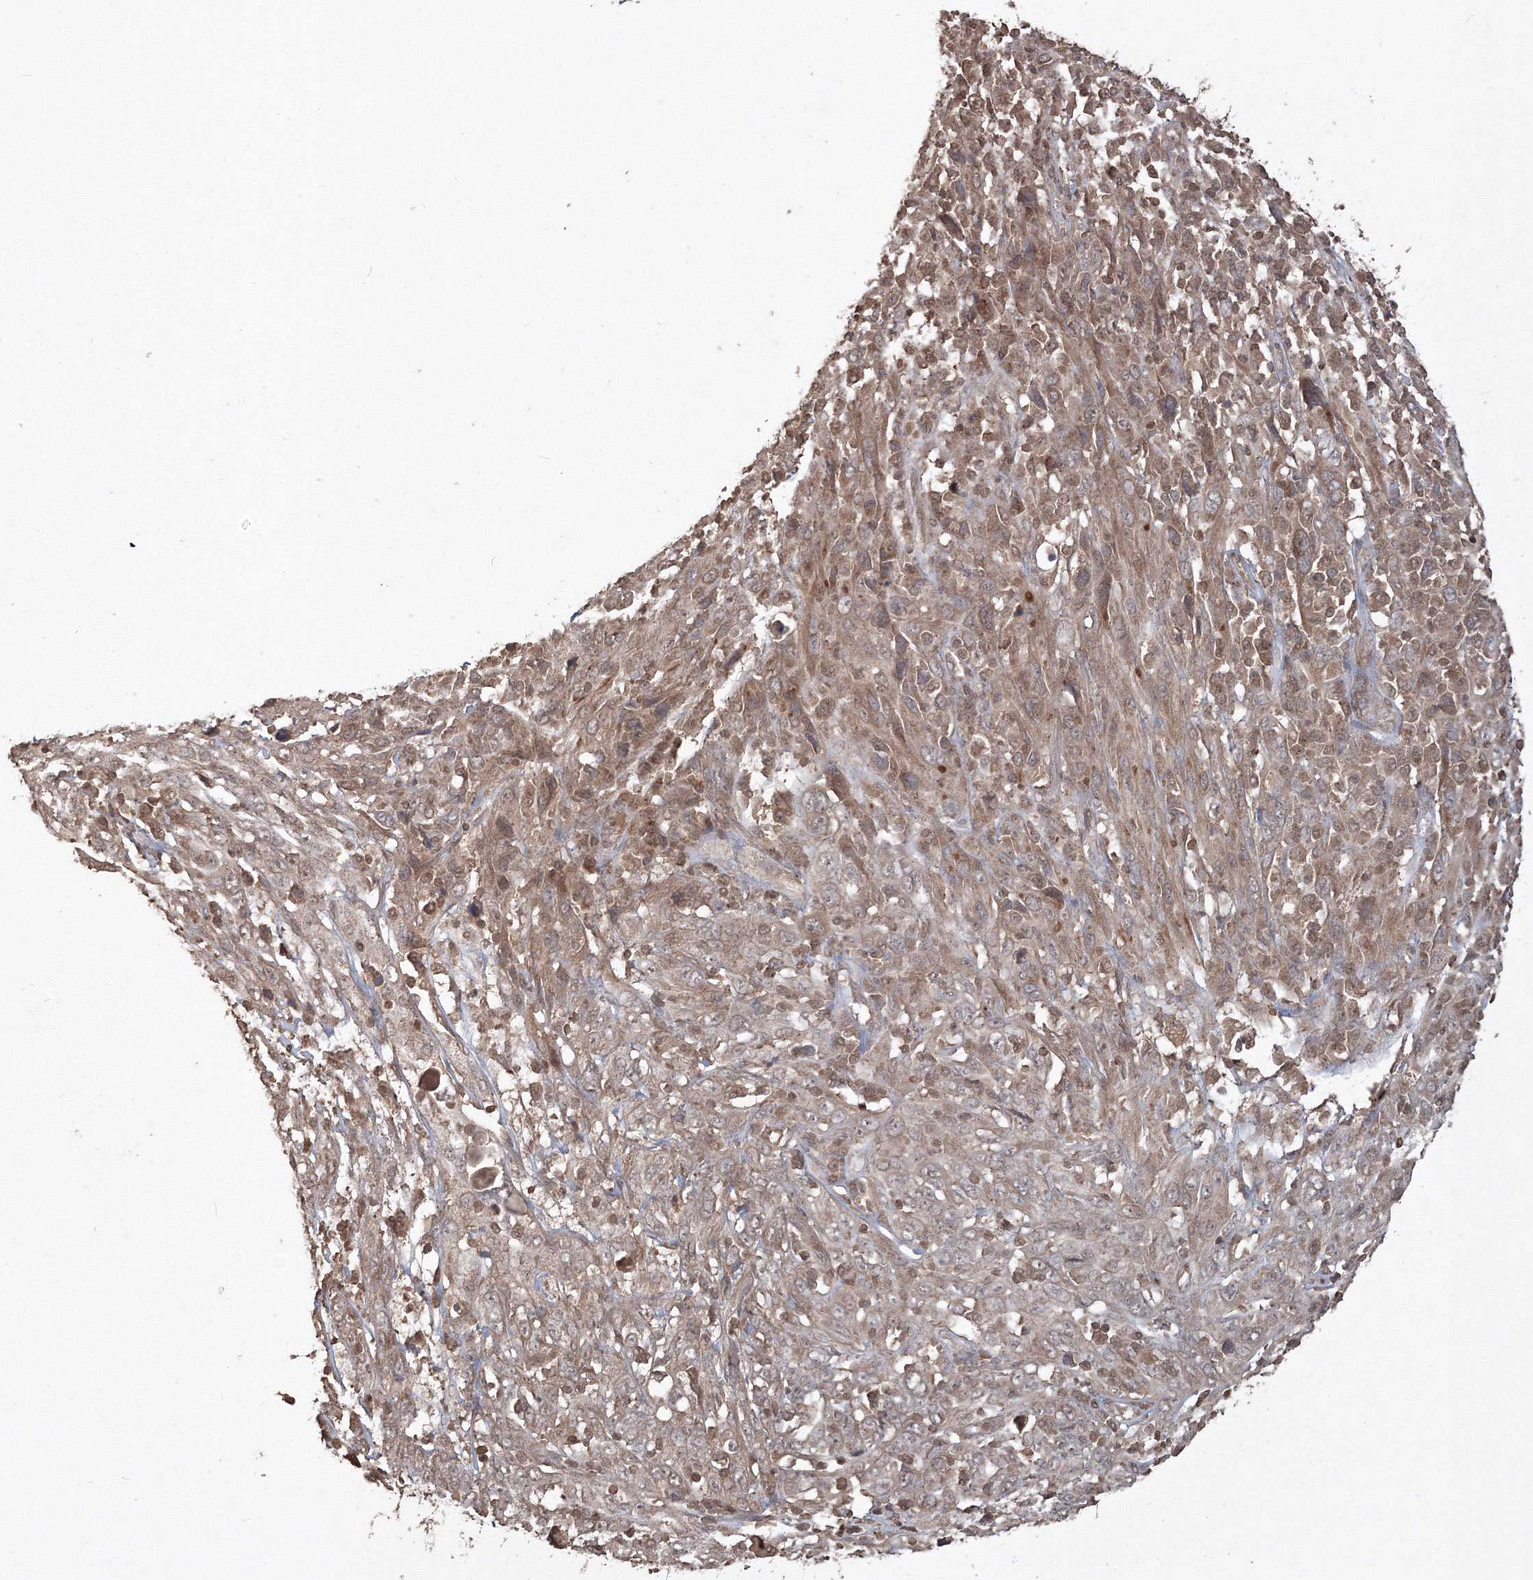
{"staining": {"intensity": "weak", "quantity": "<25%", "location": "cytoplasmic/membranous"}, "tissue": "cervical cancer", "cell_type": "Tumor cells", "image_type": "cancer", "snomed": [{"axis": "morphology", "description": "Squamous cell carcinoma, NOS"}, {"axis": "topography", "description": "Cervix"}], "caption": "Human cervical cancer stained for a protein using immunohistochemistry (IHC) reveals no expression in tumor cells.", "gene": "CCDC122", "patient": {"sex": "female", "age": 46}}